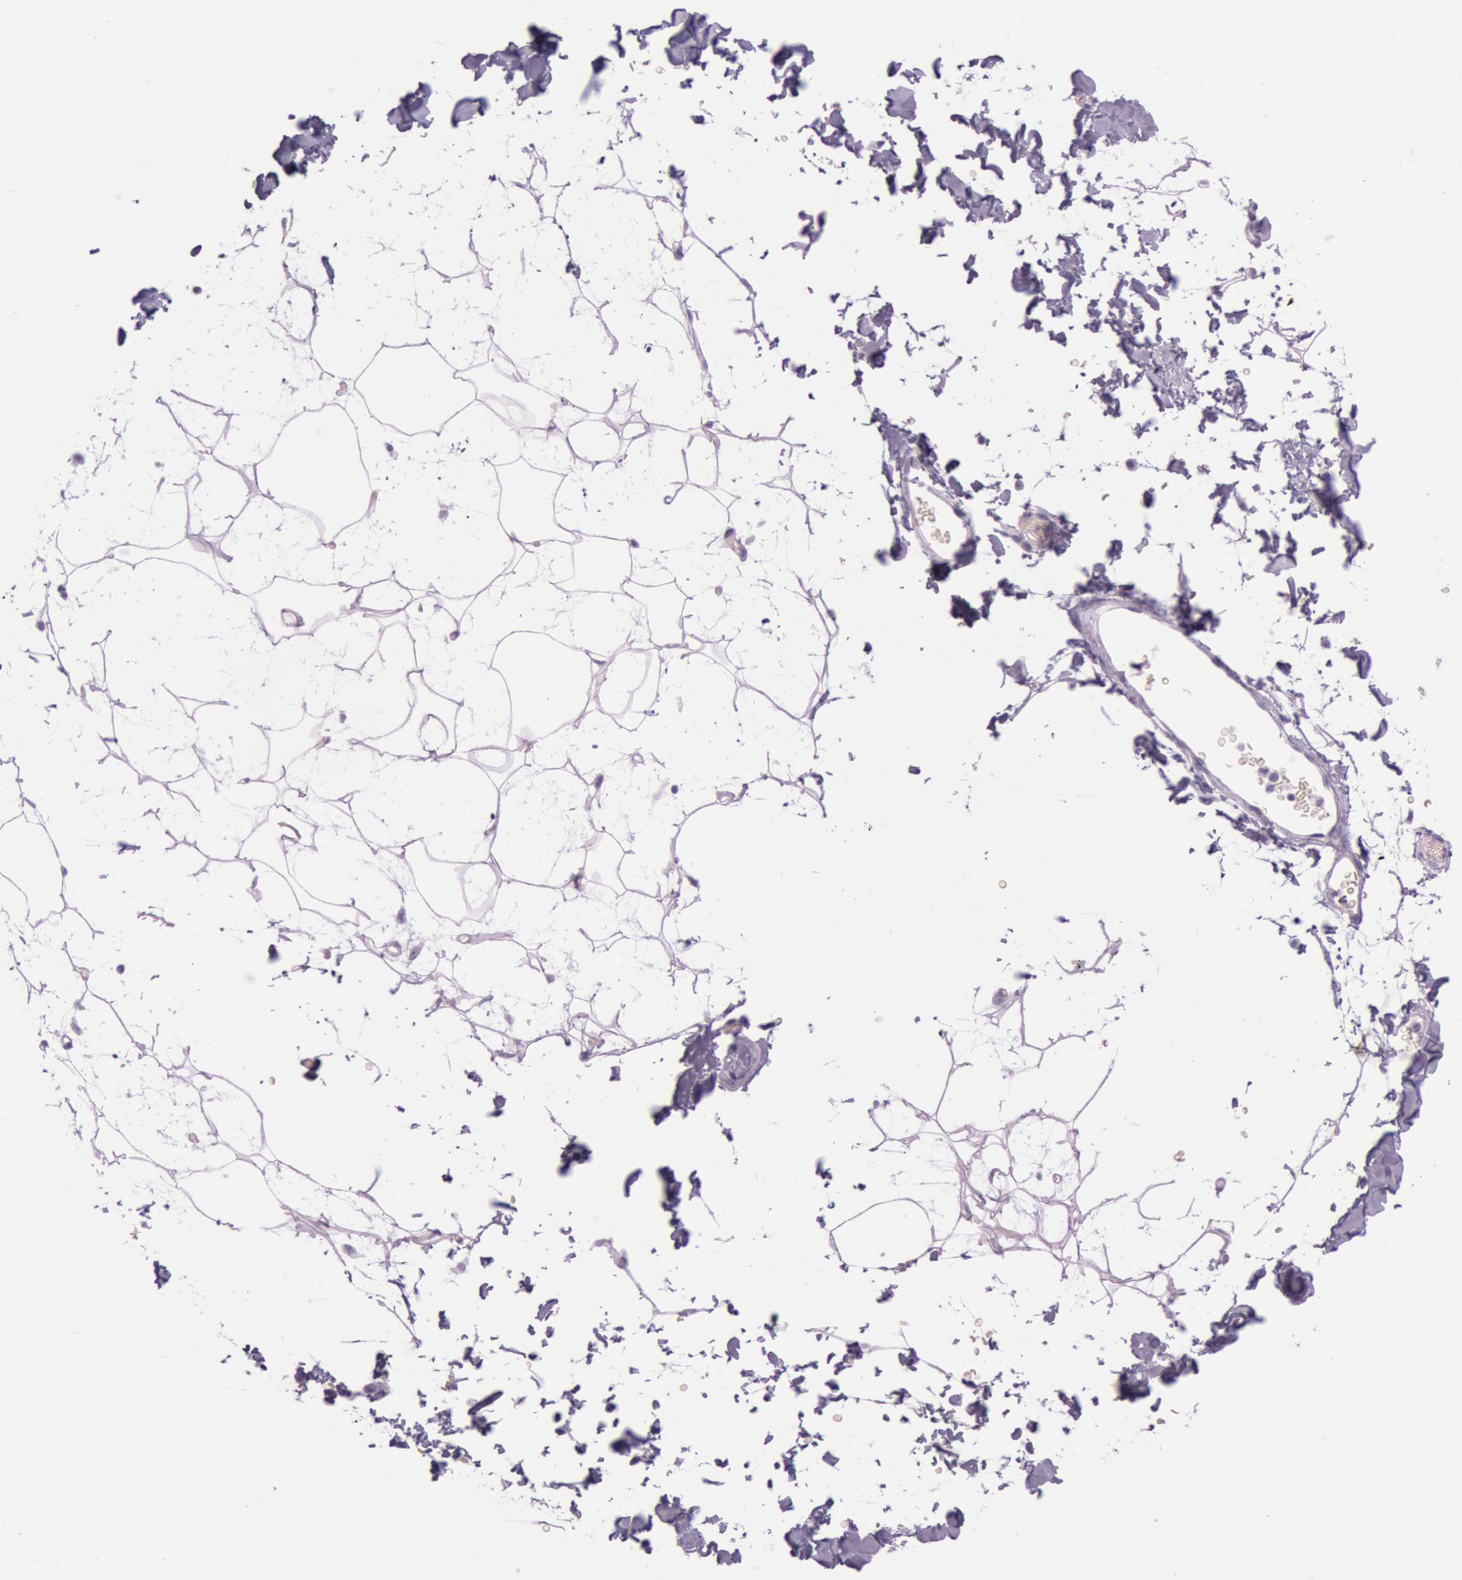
{"staining": {"intensity": "negative", "quantity": "none", "location": "none"}, "tissue": "adipose tissue", "cell_type": "Adipocytes", "image_type": "normal", "snomed": [{"axis": "morphology", "description": "Normal tissue, NOS"}, {"axis": "topography", "description": "Soft tissue"}], "caption": "IHC micrograph of normal adipose tissue: adipose tissue stained with DAB (3,3'-diaminobenzidine) exhibits no significant protein expression in adipocytes. (DAB (3,3'-diaminobenzidine) immunohistochemistry with hematoxylin counter stain).", "gene": "S100A7", "patient": {"sex": "male", "age": 72}}